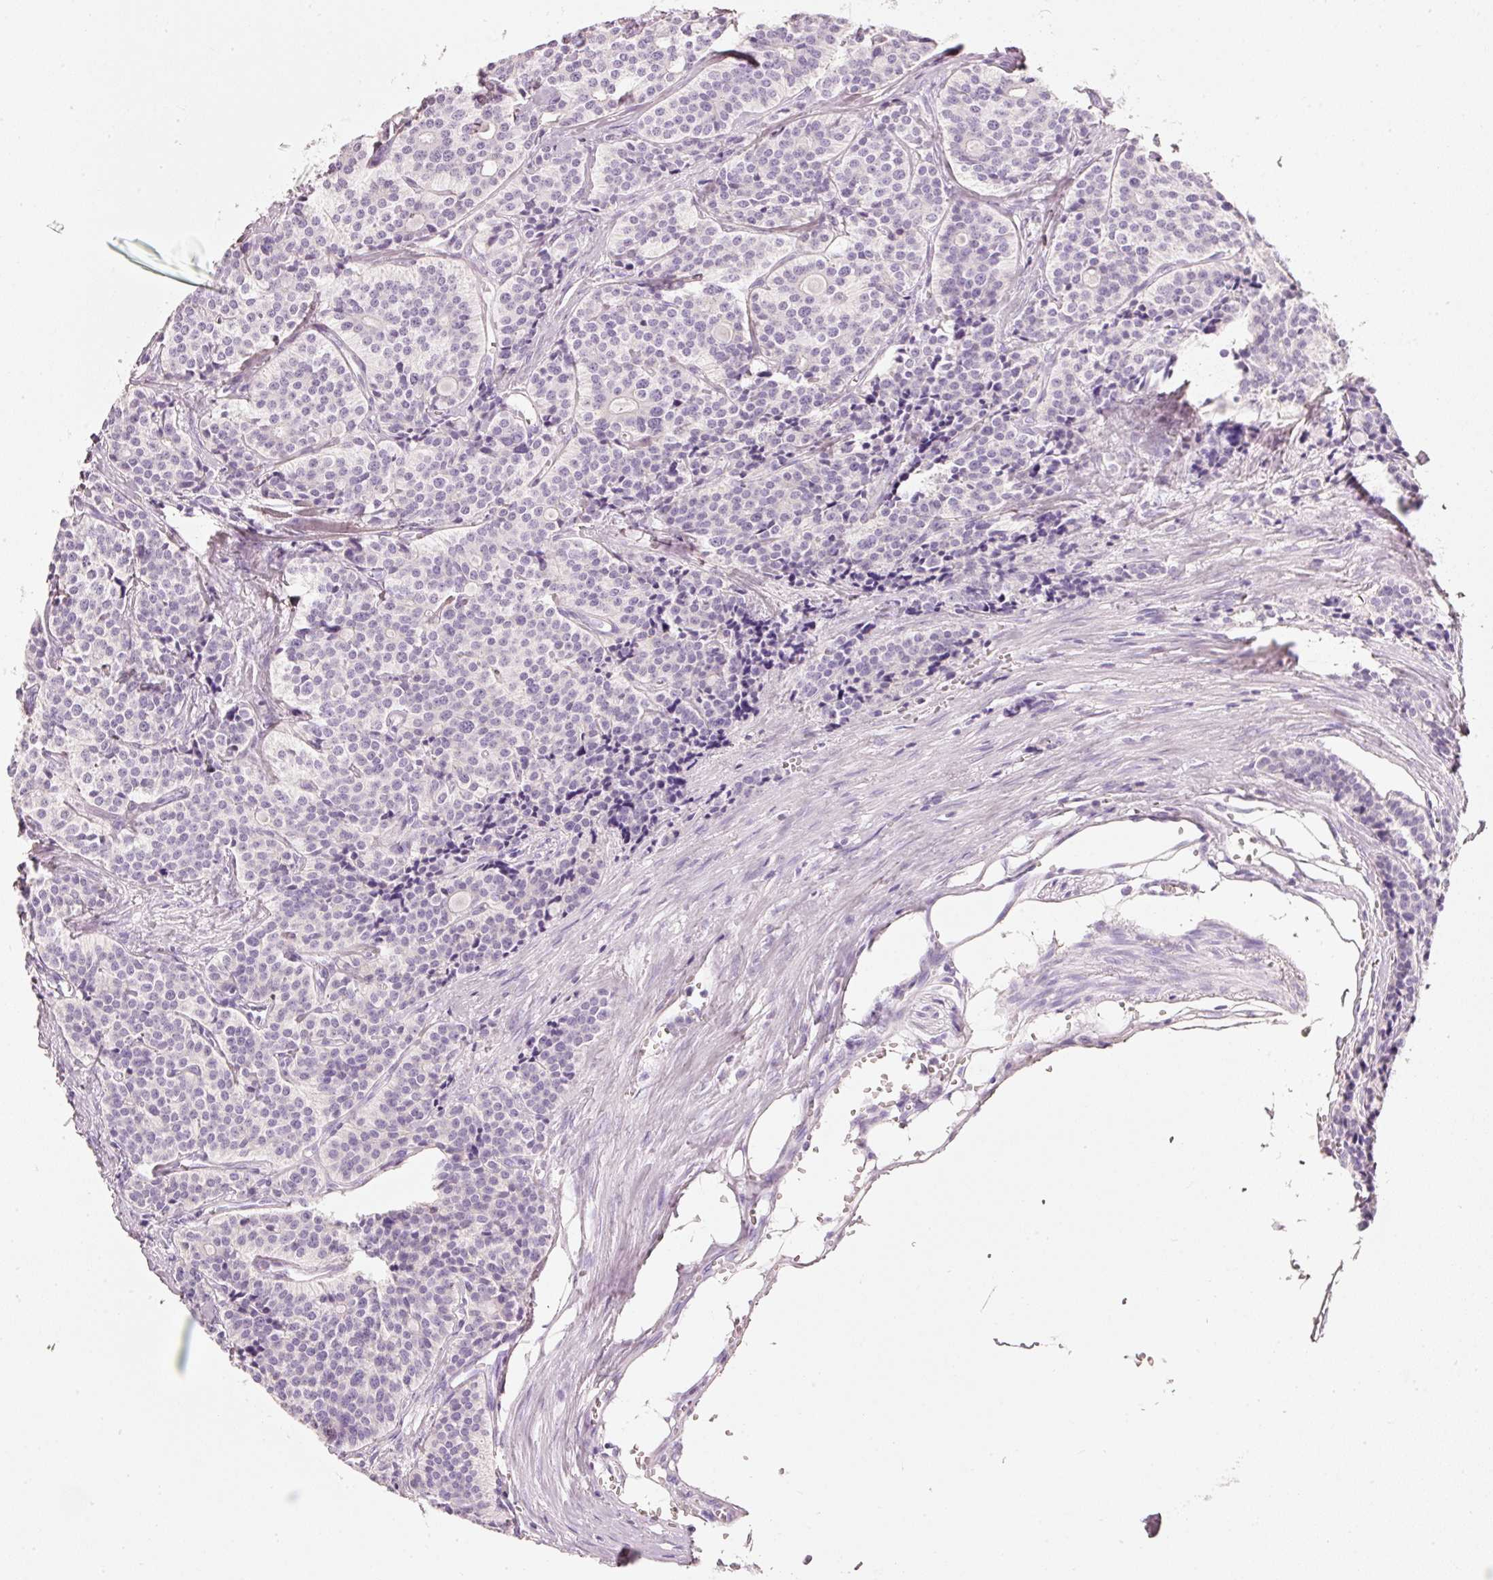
{"staining": {"intensity": "negative", "quantity": "none", "location": "none"}, "tissue": "carcinoid", "cell_type": "Tumor cells", "image_type": "cancer", "snomed": [{"axis": "morphology", "description": "Carcinoid, malignant, NOS"}, {"axis": "topography", "description": "Small intestine"}], "caption": "High power microscopy micrograph of an immunohistochemistry (IHC) histopathology image of carcinoid, revealing no significant staining in tumor cells. (Stains: DAB (3,3'-diaminobenzidine) immunohistochemistry (IHC) with hematoxylin counter stain, Microscopy: brightfield microscopy at high magnification).", "gene": "PDXDC1", "patient": {"sex": "male", "age": 63}}